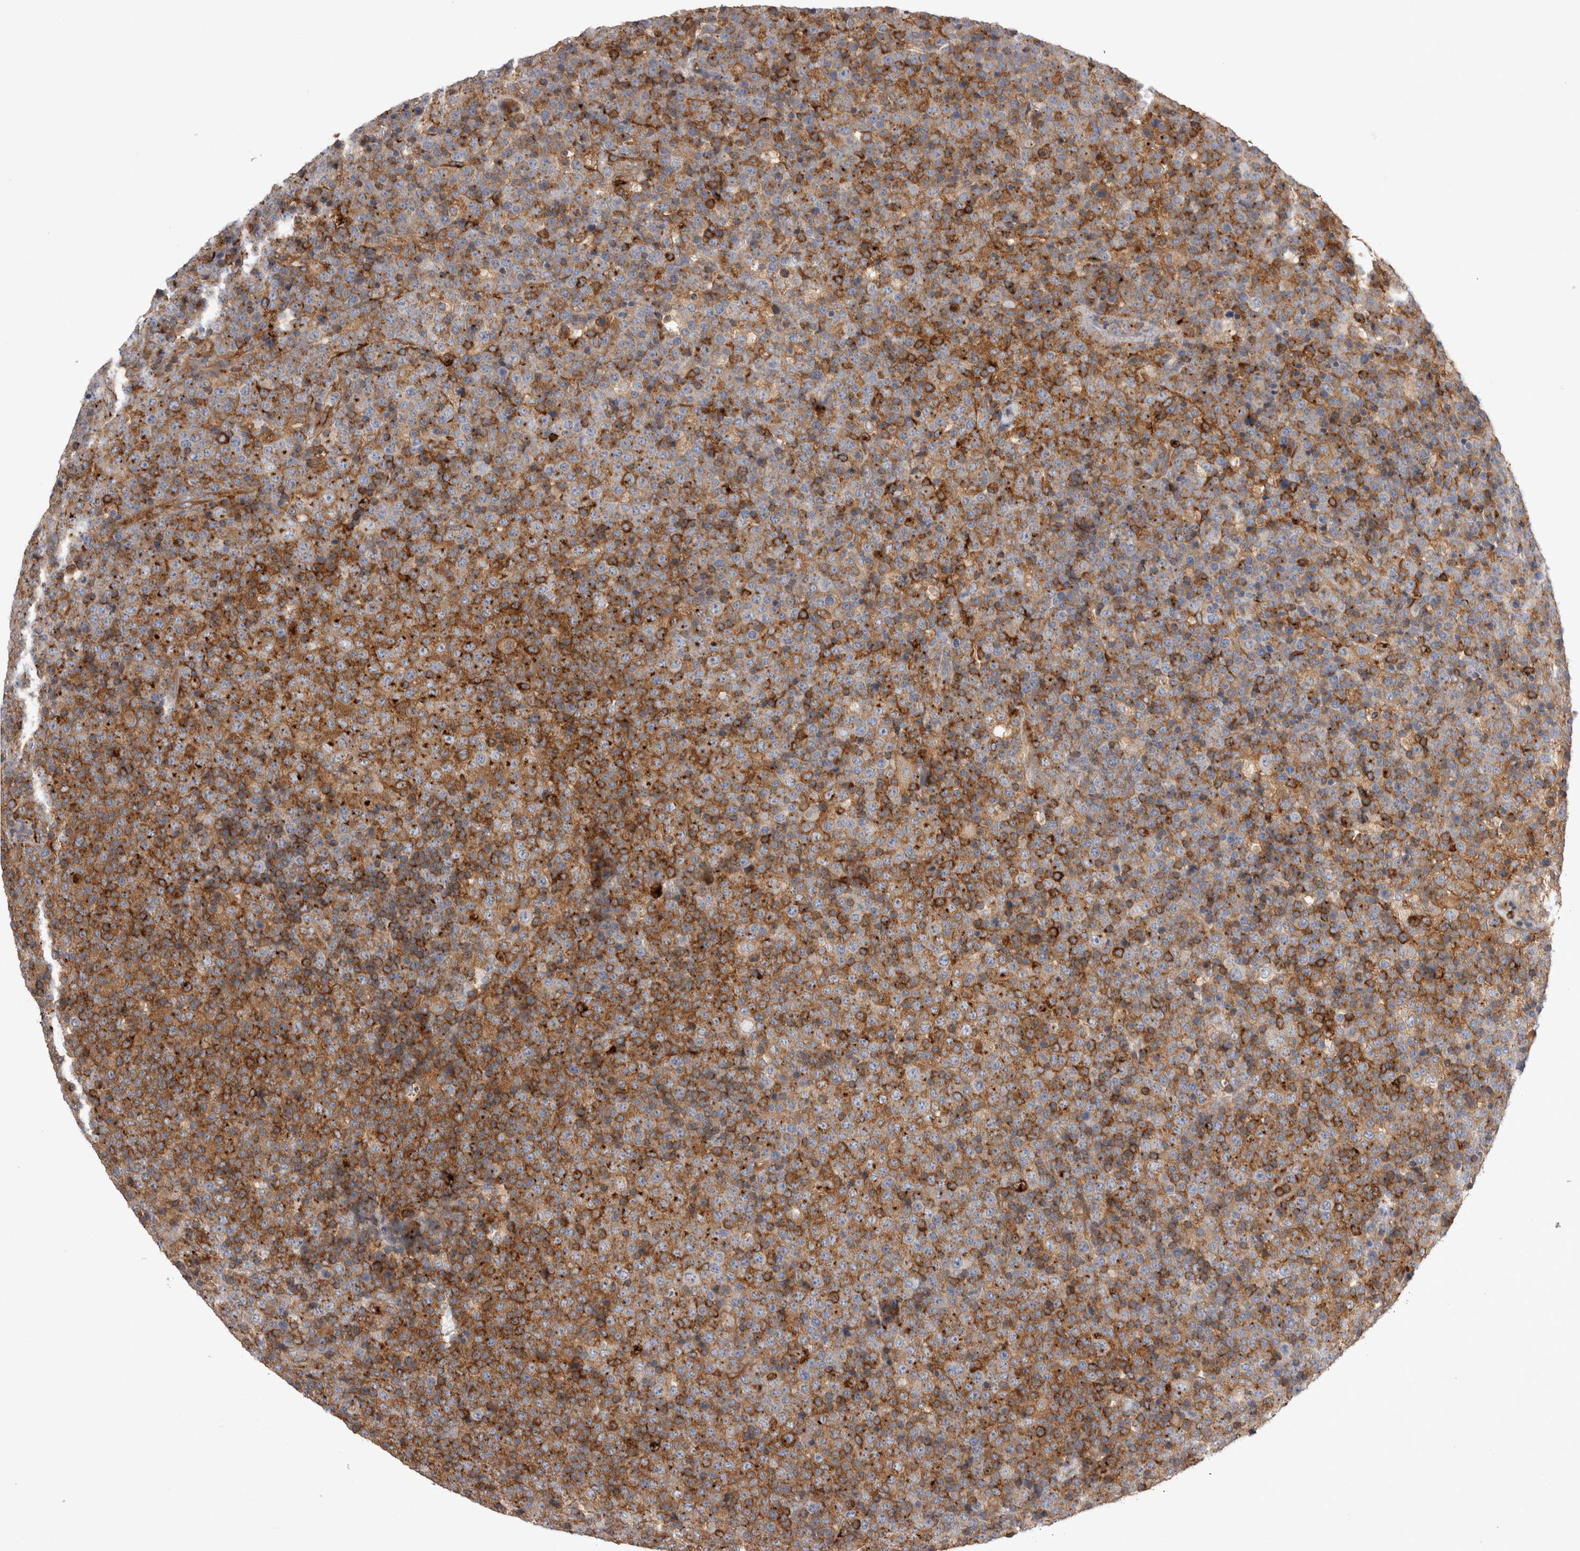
{"staining": {"intensity": "moderate", "quantity": ">75%", "location": "cytoplasmic/membranous"}, "tissue": "lymphoma", "cell_type": "Tumor cells", "image_type": "cancer", "snomed": [{"axis": "morphology", "description": "Malignant lymphoma, non-Hodgkin's type, High grade"}, {"axis": "topography", "description": "Lymph node"}], "caption": "Brown immunohistochemical staining in human high-grade malignant lymphoma, non-Hodgkin's type reveals moderate cytoplasmic/membranous staining in about >75% of tumor cells. Nuclei are stained in blue.", "gene": "RAB11FIP1", "patient": {"sex": "male", "age": 13}}